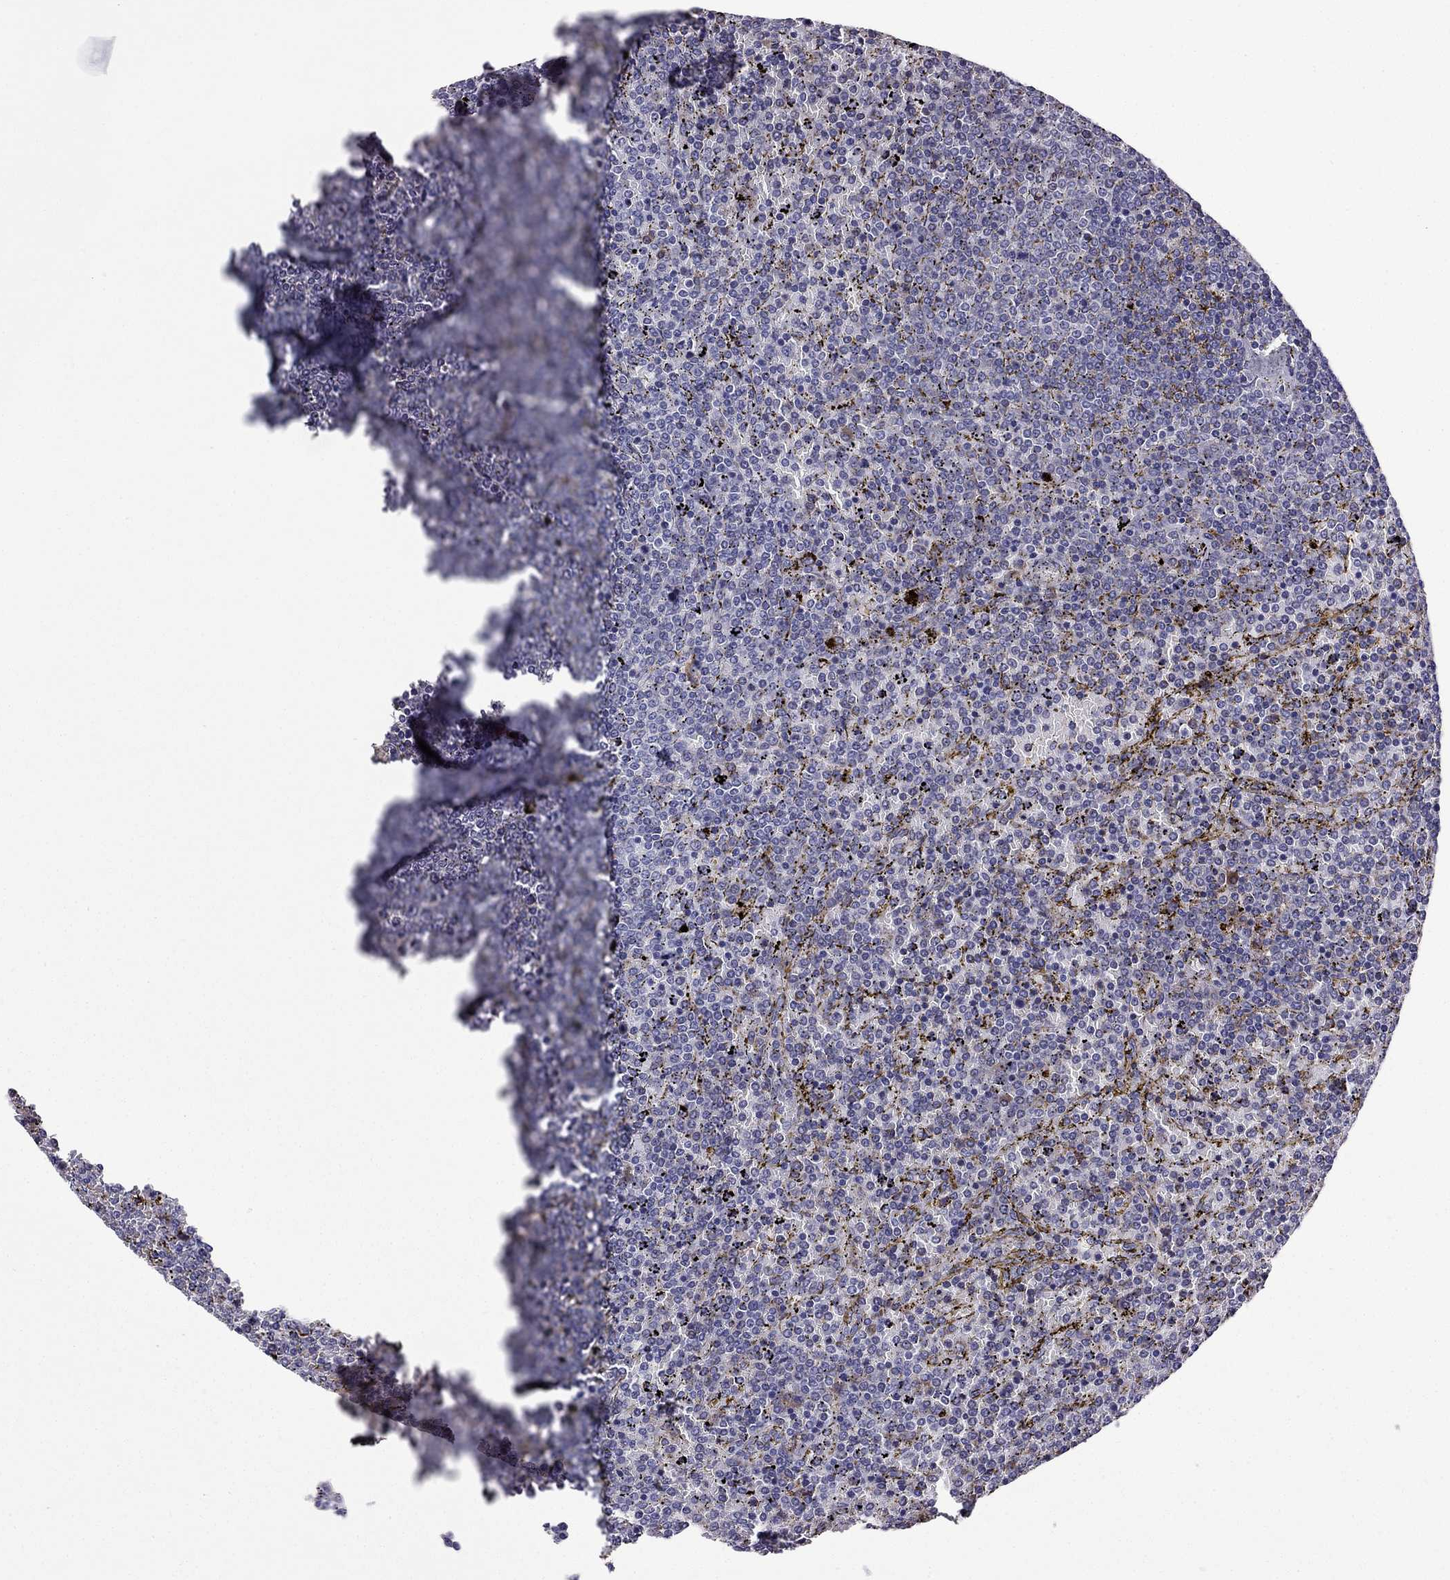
{"staining": {"intensity": "negative", "quantity": "none", "location": "none"}, "tissue": "lymphoma", "cell_type": "Tumor cells", "image_type": "cancer", "snomed": [{"axis": "morphology", "description": "Malignant lymphoma, non-Hodgkin's type, Low grade"}, {"axis": "topography", "description": "Spleen"}], "caption": "High power microscopy photomicrograph of an immunohistochemistry (IHC) histopathology image of lymphoma, revealing no significant staining in tumor cells.", "gene": "TSSK4", "patient": {"sex": "female", "age": 77}}